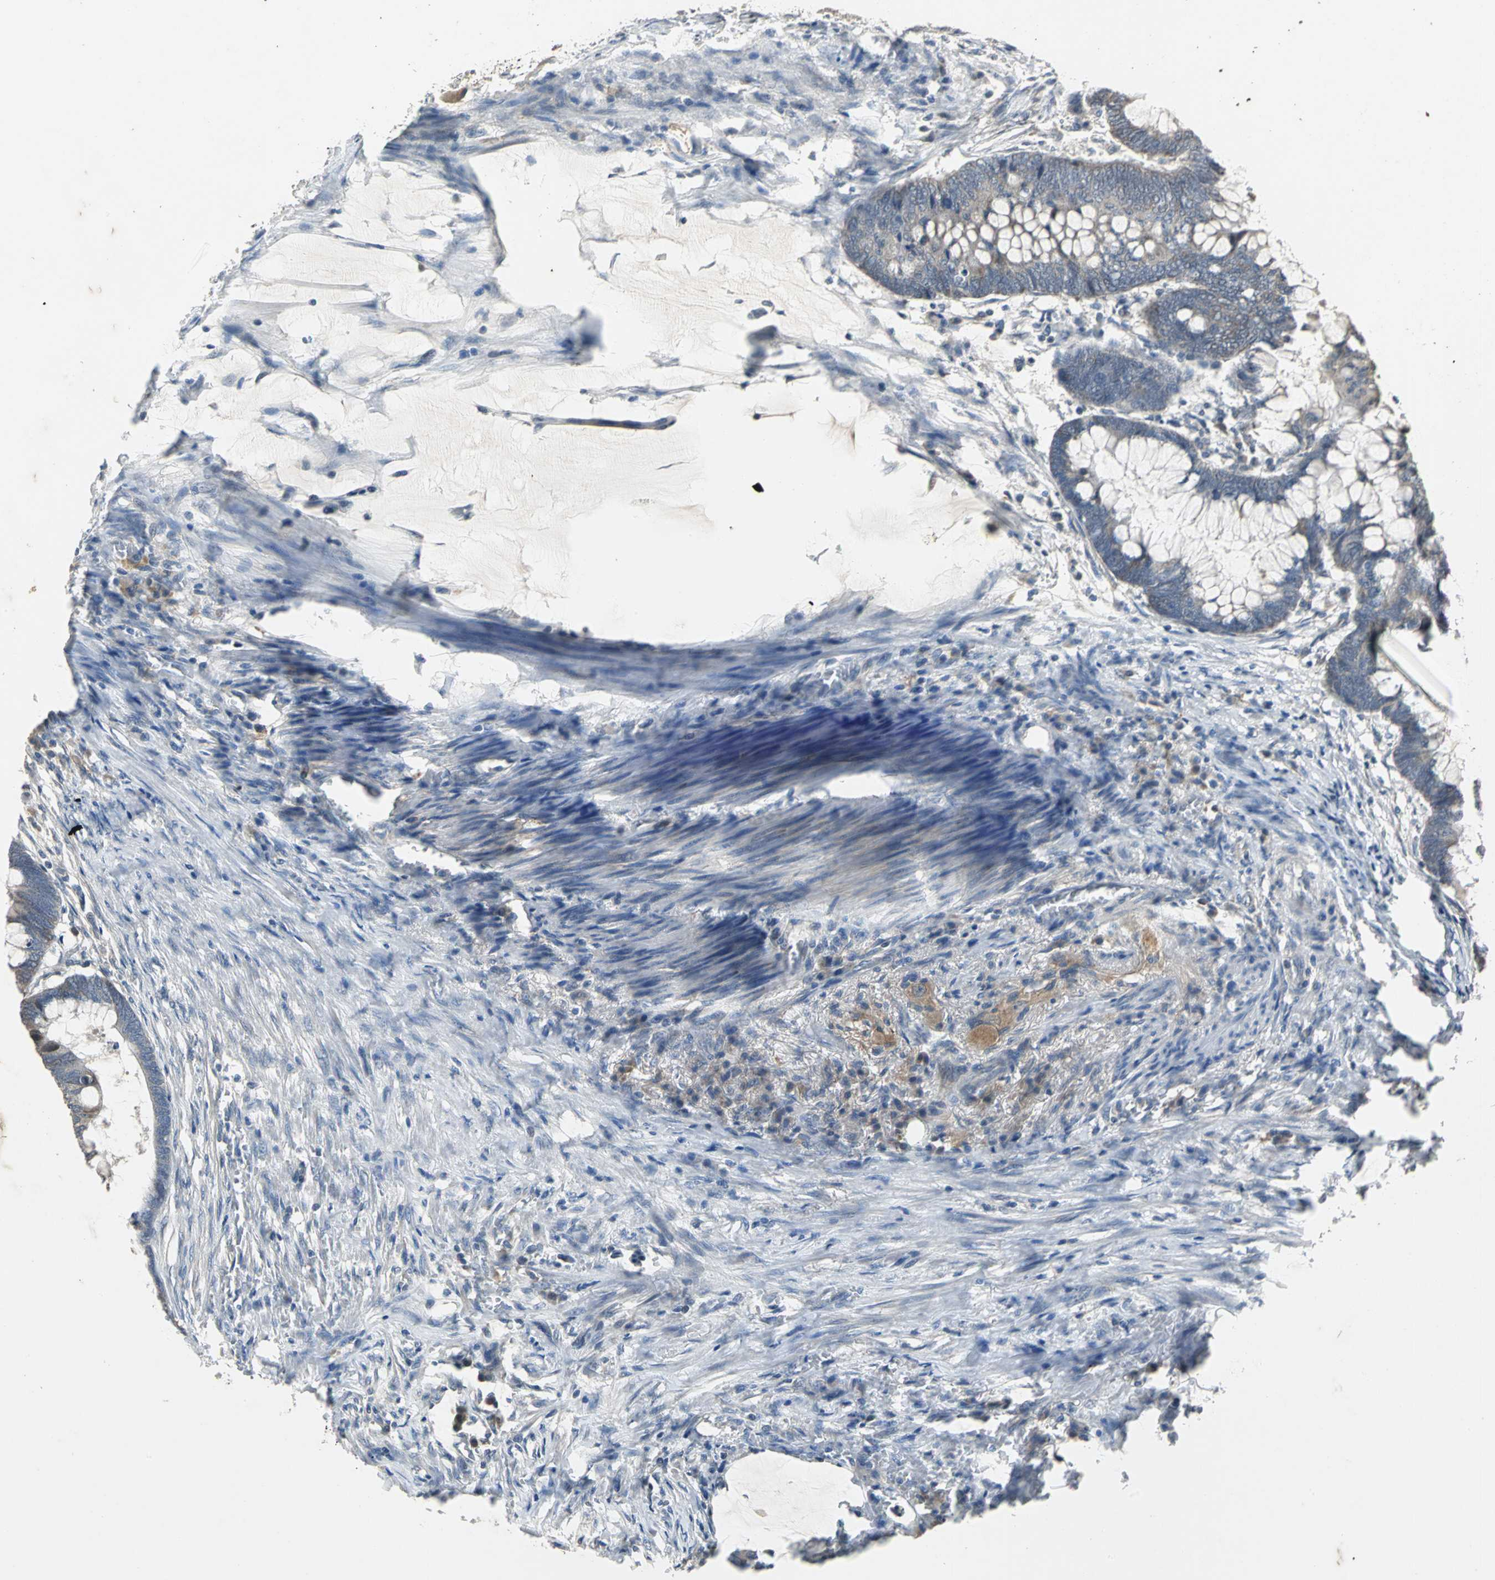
{"staining": {"intensity": "weak", "quantity": ">75%", "location": "cytoplasmic/membranous"}, "tissue": "colorectal cancer", "cell_type": "Tumor cells", "image_type": "cancer", "snomed": [{"axis": "morphology", "description": "Normal tissue, NOS"}, {"axis": "morphology", "description": "Adenocarcinoma, NOS"}, {"axis": "topography", "description": "Rectum"}, {"axis": "topography", "description": "Peripheral nerve tissue"}], "caption": "Colorectal cancer stained for a protein shows weak cytoplasmic/membranous positivity in tumor cells.", "gene": "JADE3", "patient": {"sex": "male", "age": 92}}